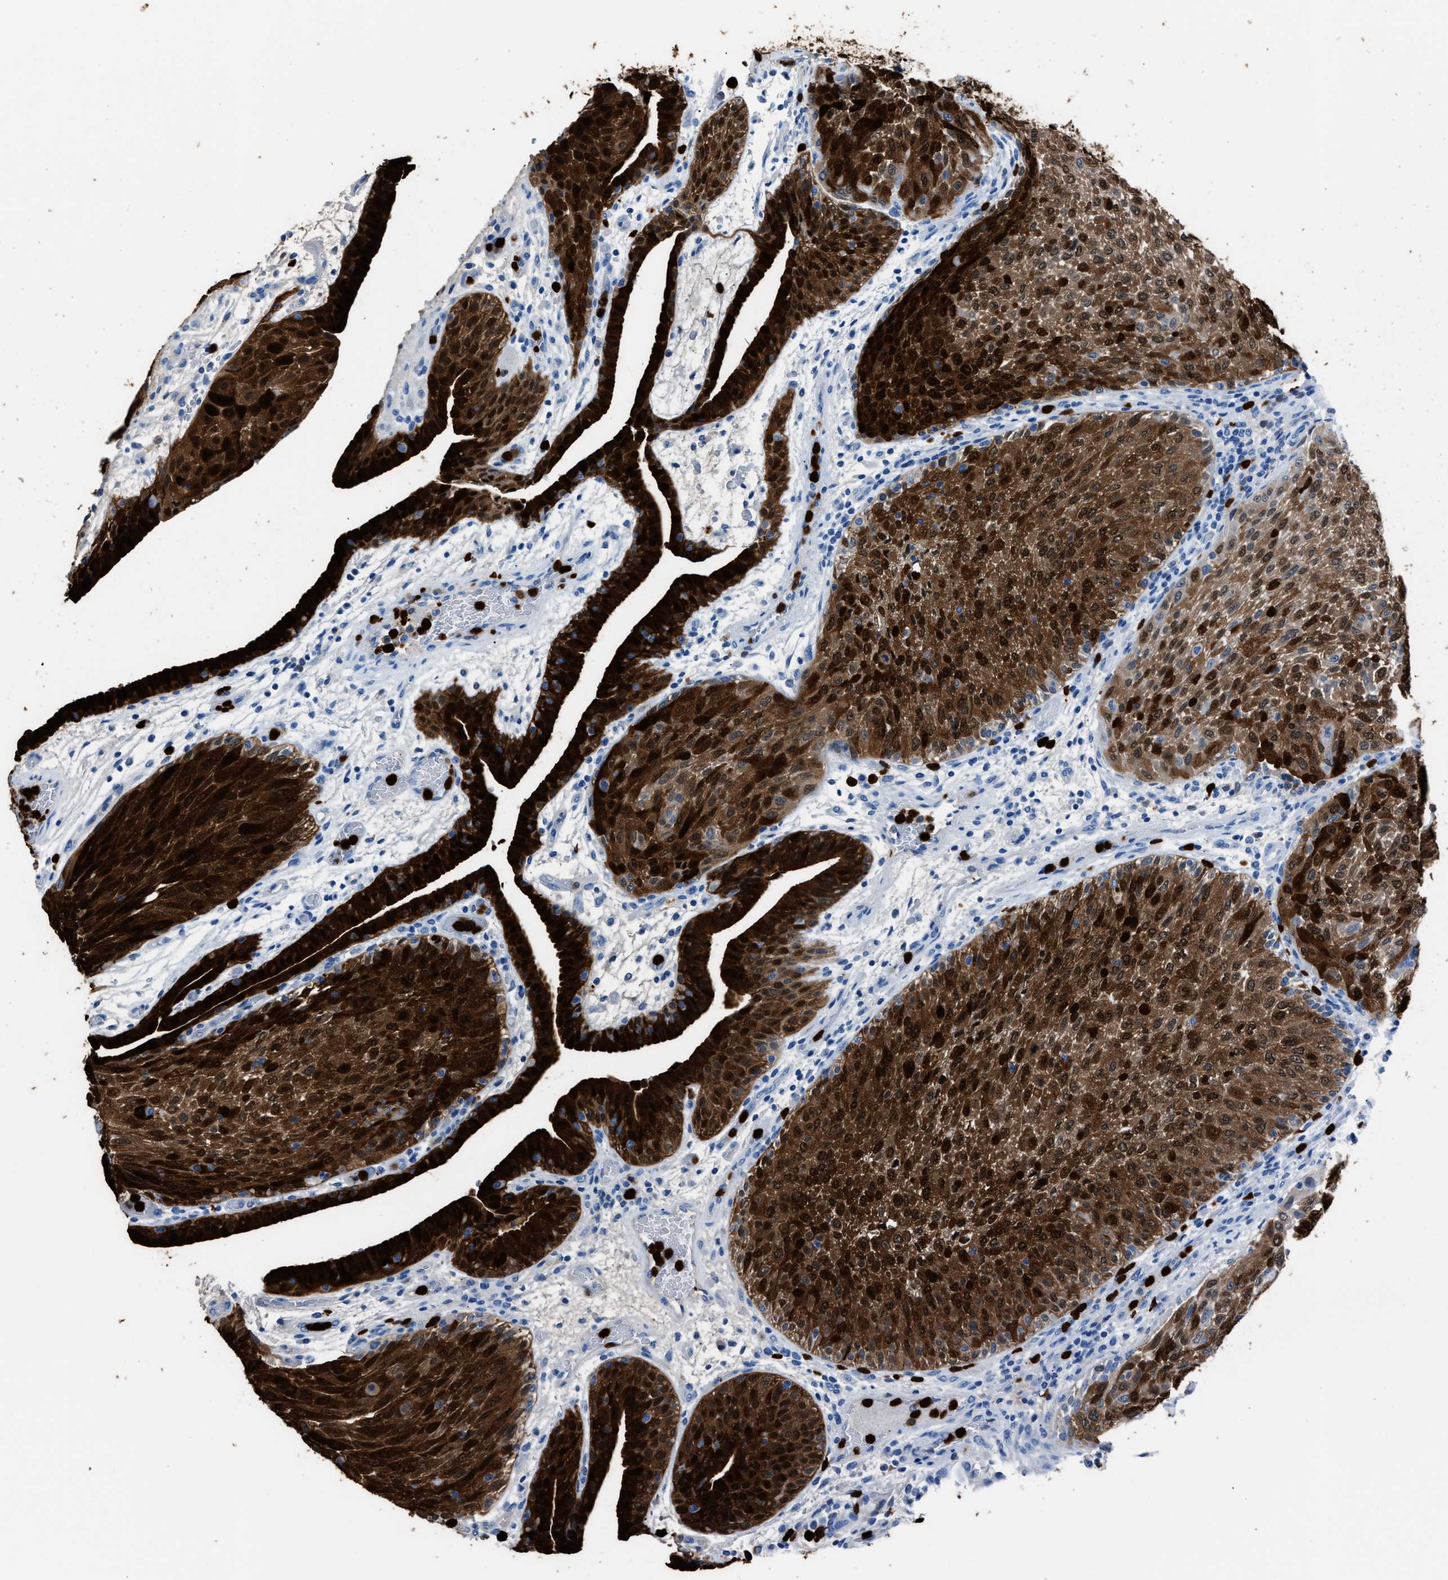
{"staining": {"intensity": "strong", "quantity": ">75%", "location": "cytoplasmic/membranous,nuclear"}, "tissue": "urothelial cancer", "cell_type": "Tumor cells", "image_type": "cancer", "snomed": [{"axis": "morphology", "description": "Urothelial carcinoma, Low grade"}, {"axis": "morphology", "description": "Urothelial carcinoma, High grade"}, {"axis": "topography", "description": "Urinary bladder"}], "caption": "IHC histopathology image of urothelial cancer stained for a protein (brown), which displays high levels of strong cytoplasmic/membranous and nuclear positivity in about >75% of tumor cells.", "gene": "S100P", "patient": {"sex": "male", "age": 35}}